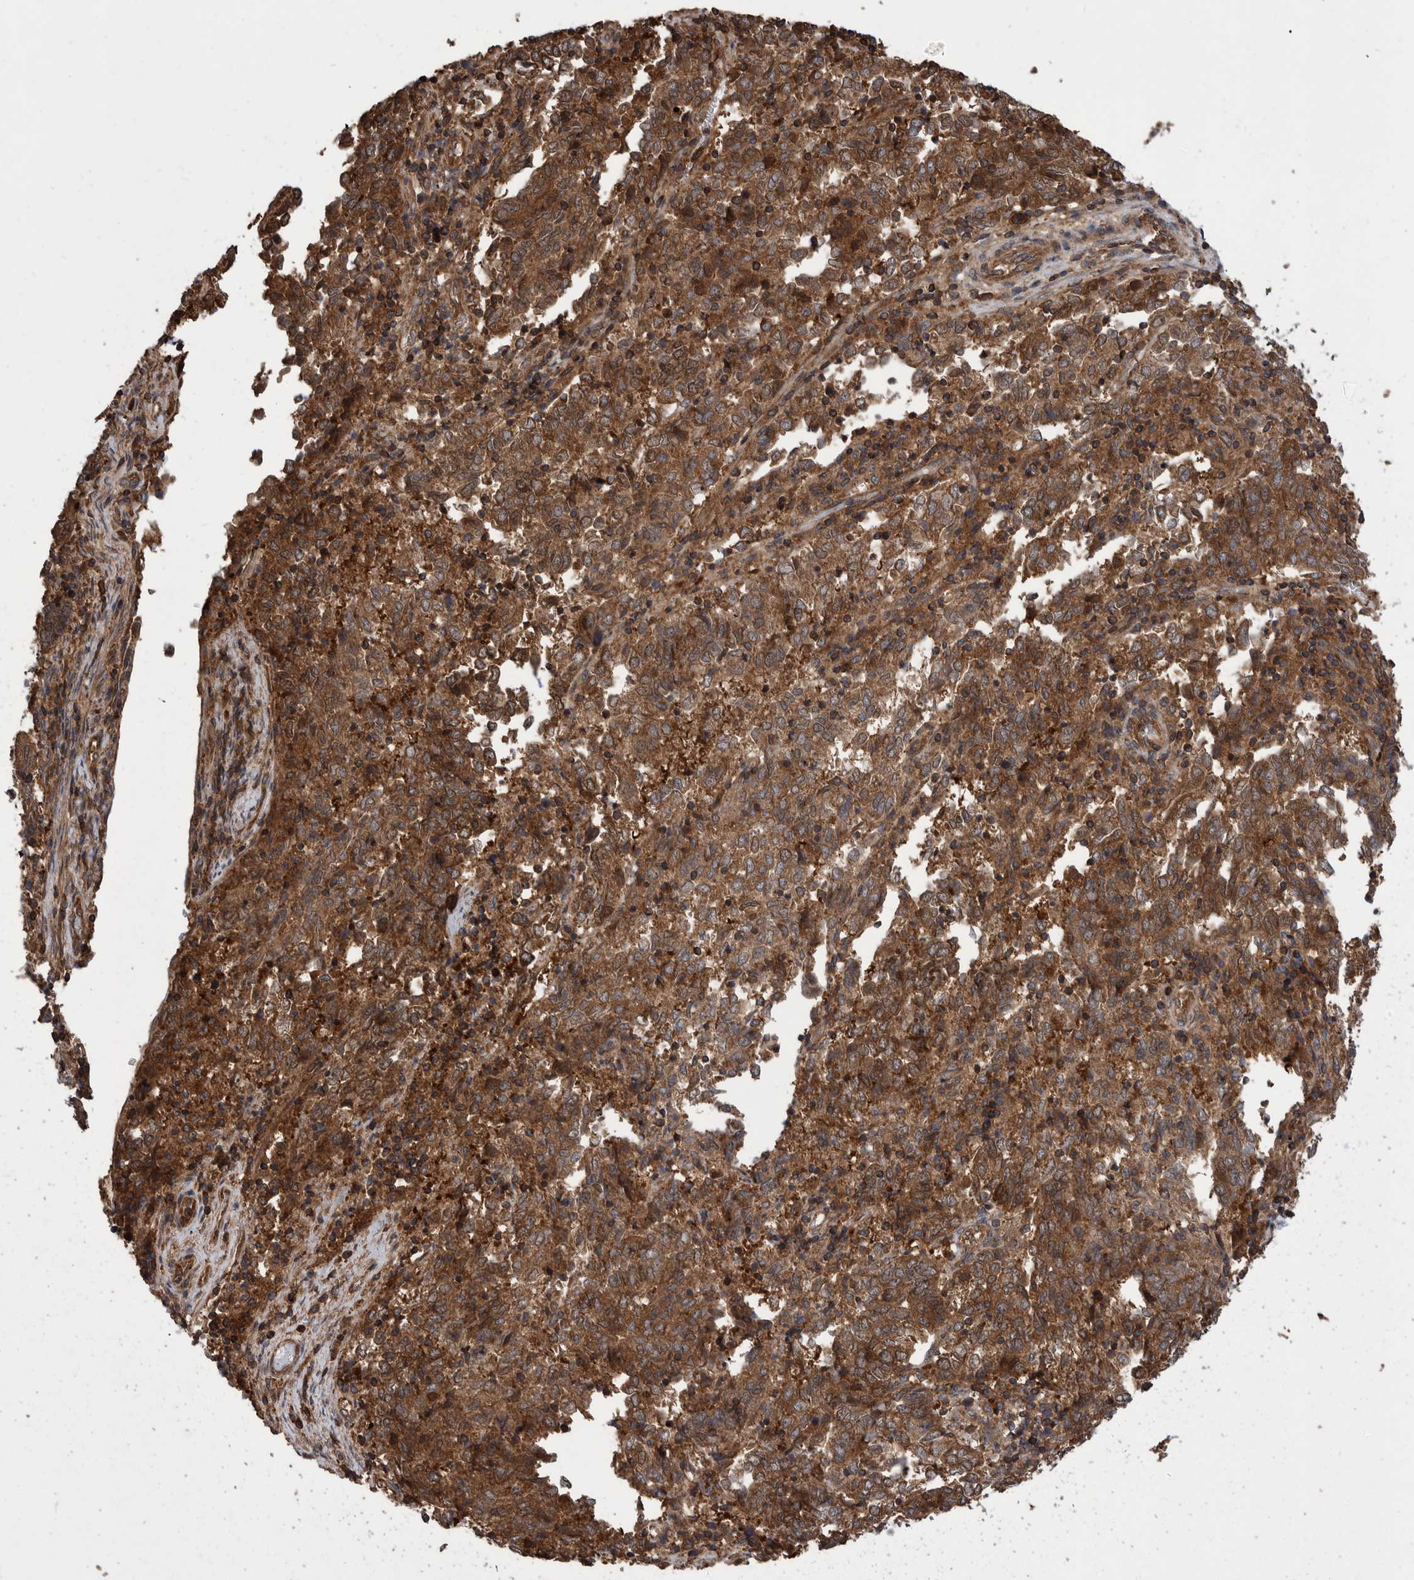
{"staining": {"intensity": "moderate", "quantity": ">75%", "location": "cytoplasmic/membranous"}, "tissue": "endometrial cancer", "cell_type": "Tumor cells", "image_type": "cancer", "snomed": [{"axis": "morphology", "description": "Adenocarcinoma, NOS"}, {"axis": "topography", "description": "Endometrium"}], "caption": "Immunohistochemistry (DAB) staining of endometrial cancer (adenocarcinoma) displays moderate cytoplasmic/membranous protein positivity in approximately >75% of tumor cells. (DAB (3,3'-diaminobenzidine) = brown stain, brightfield microscopy at high magnification).", "gene": "VBP1", "patient": {"sex": "female", "age": 80}}